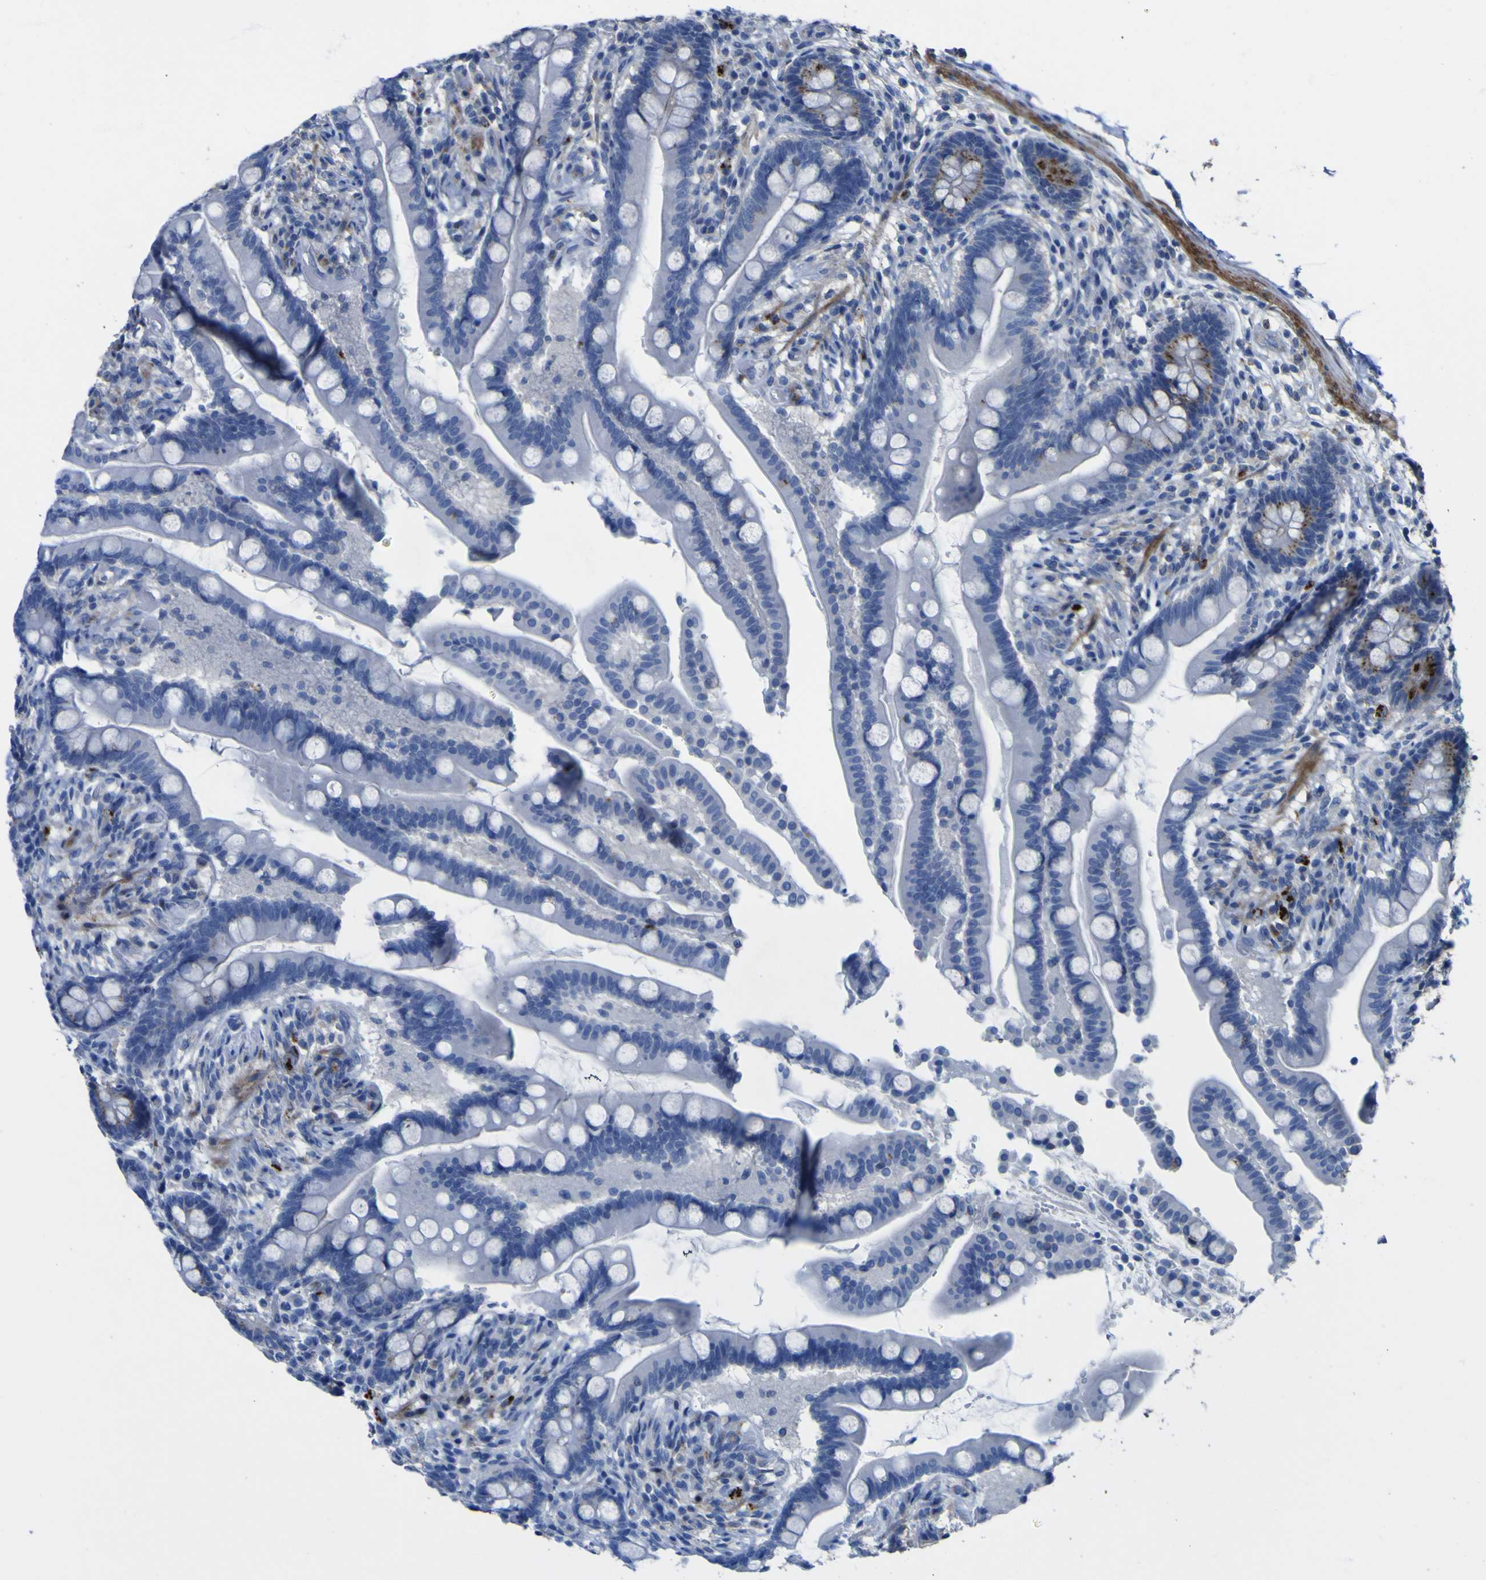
{"staining": {"intensity": "negative", "quantity": "none", "location": "none"}, "tissue": "colon", "cell_type": "Endothelial cells", "image_type": "normal", "snomed": [{"axis": "morphology", "description": "Normal tissue, NOS"}, {"axis": "topography", "description": "Colon"}], "caption": "Unremarkable colon was stained to show a protein in brown. There is no significant staining in endothelial cells.", "gene": "AGO4", "patient": {"sex": "male", "age": 73}}